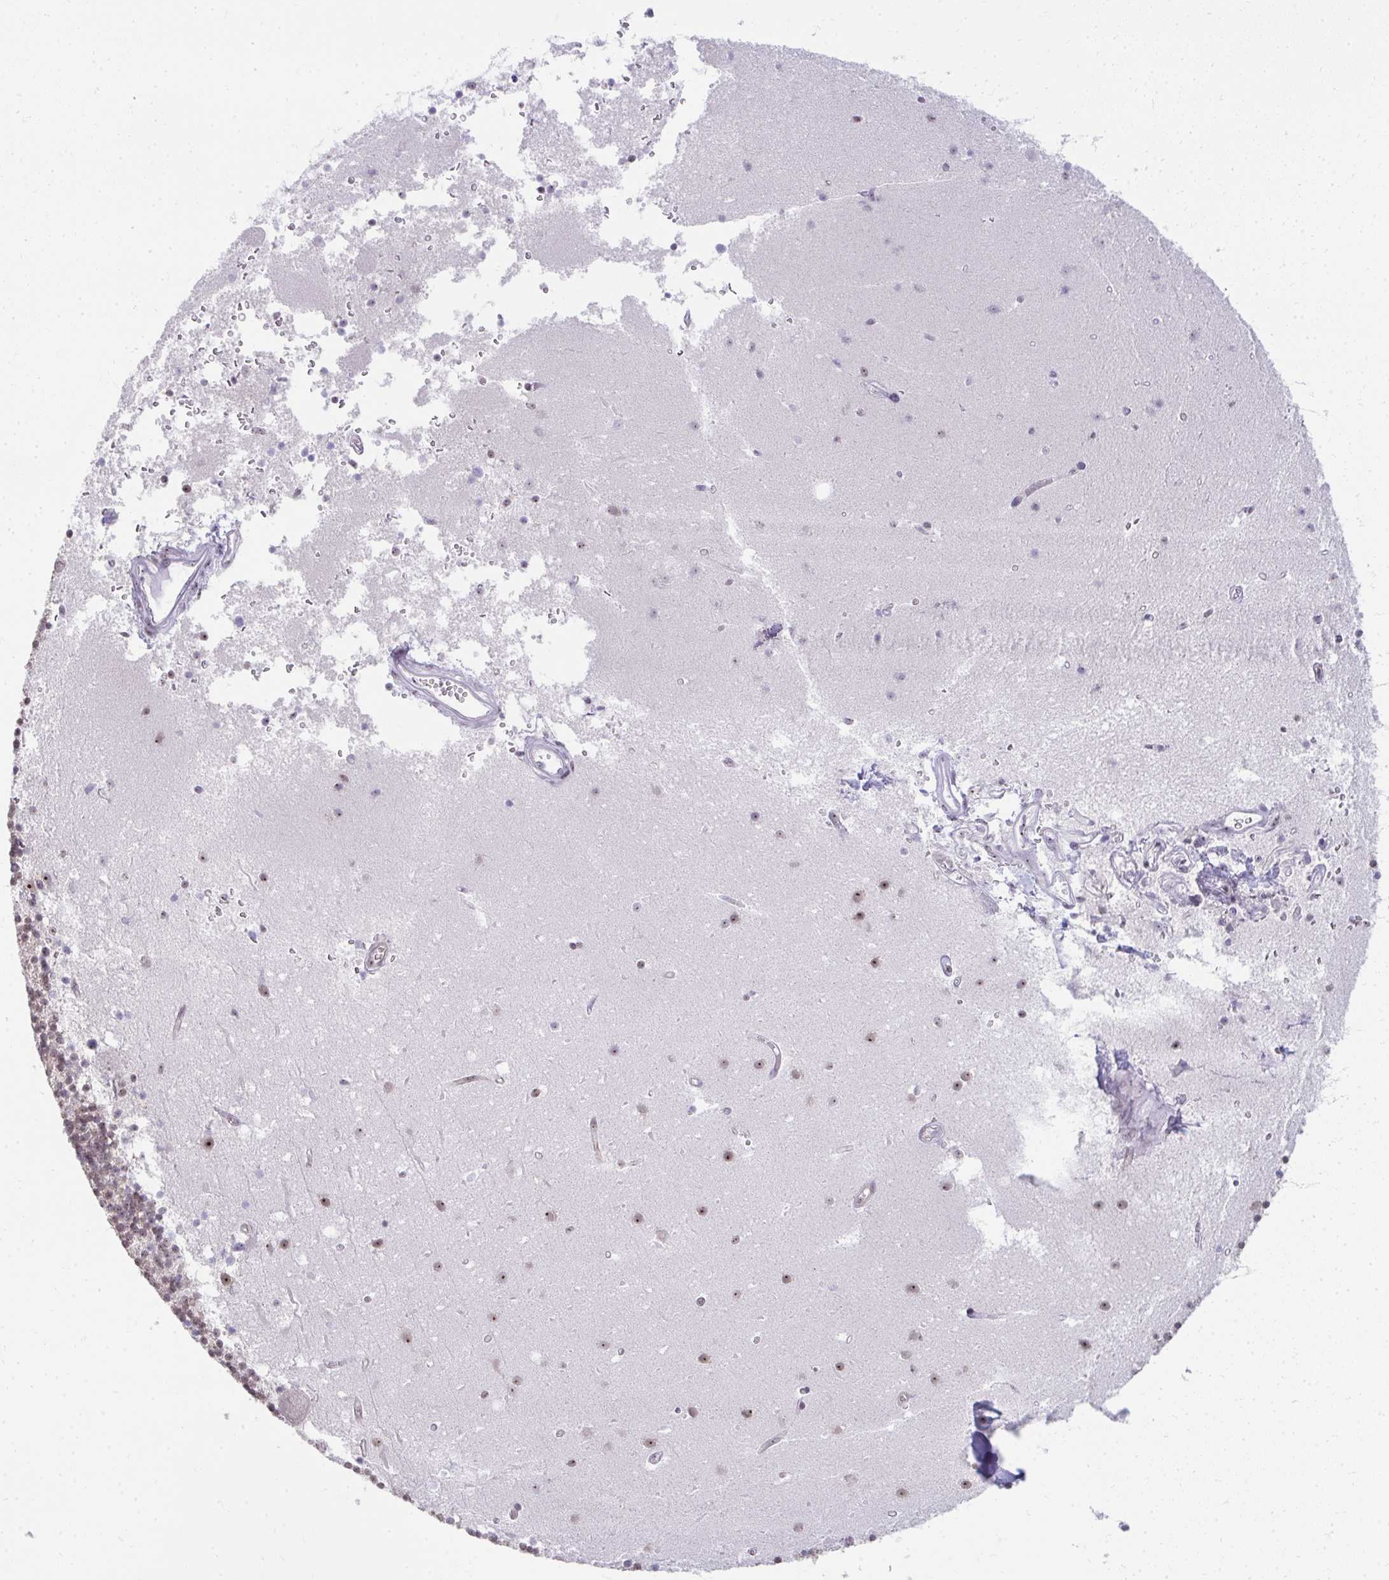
{"staining": {"intensity": "negative", "quantity": "none", "location": "none"}, "tissue": "cerebellum", "cell_type": "Cells in granular layer", "image_type": "normal", "snomed": [{"axis": "morphology", "description": "Normal tissue, NOS"}, {"axis": "topography", "description": "Cerebellum"}], "caption": "Photomicrograph shows no protein staining in cells in granular layer of benign cerebellum.", "gene": "HIRA", "patient": {"sex": "male", "age": 54}}